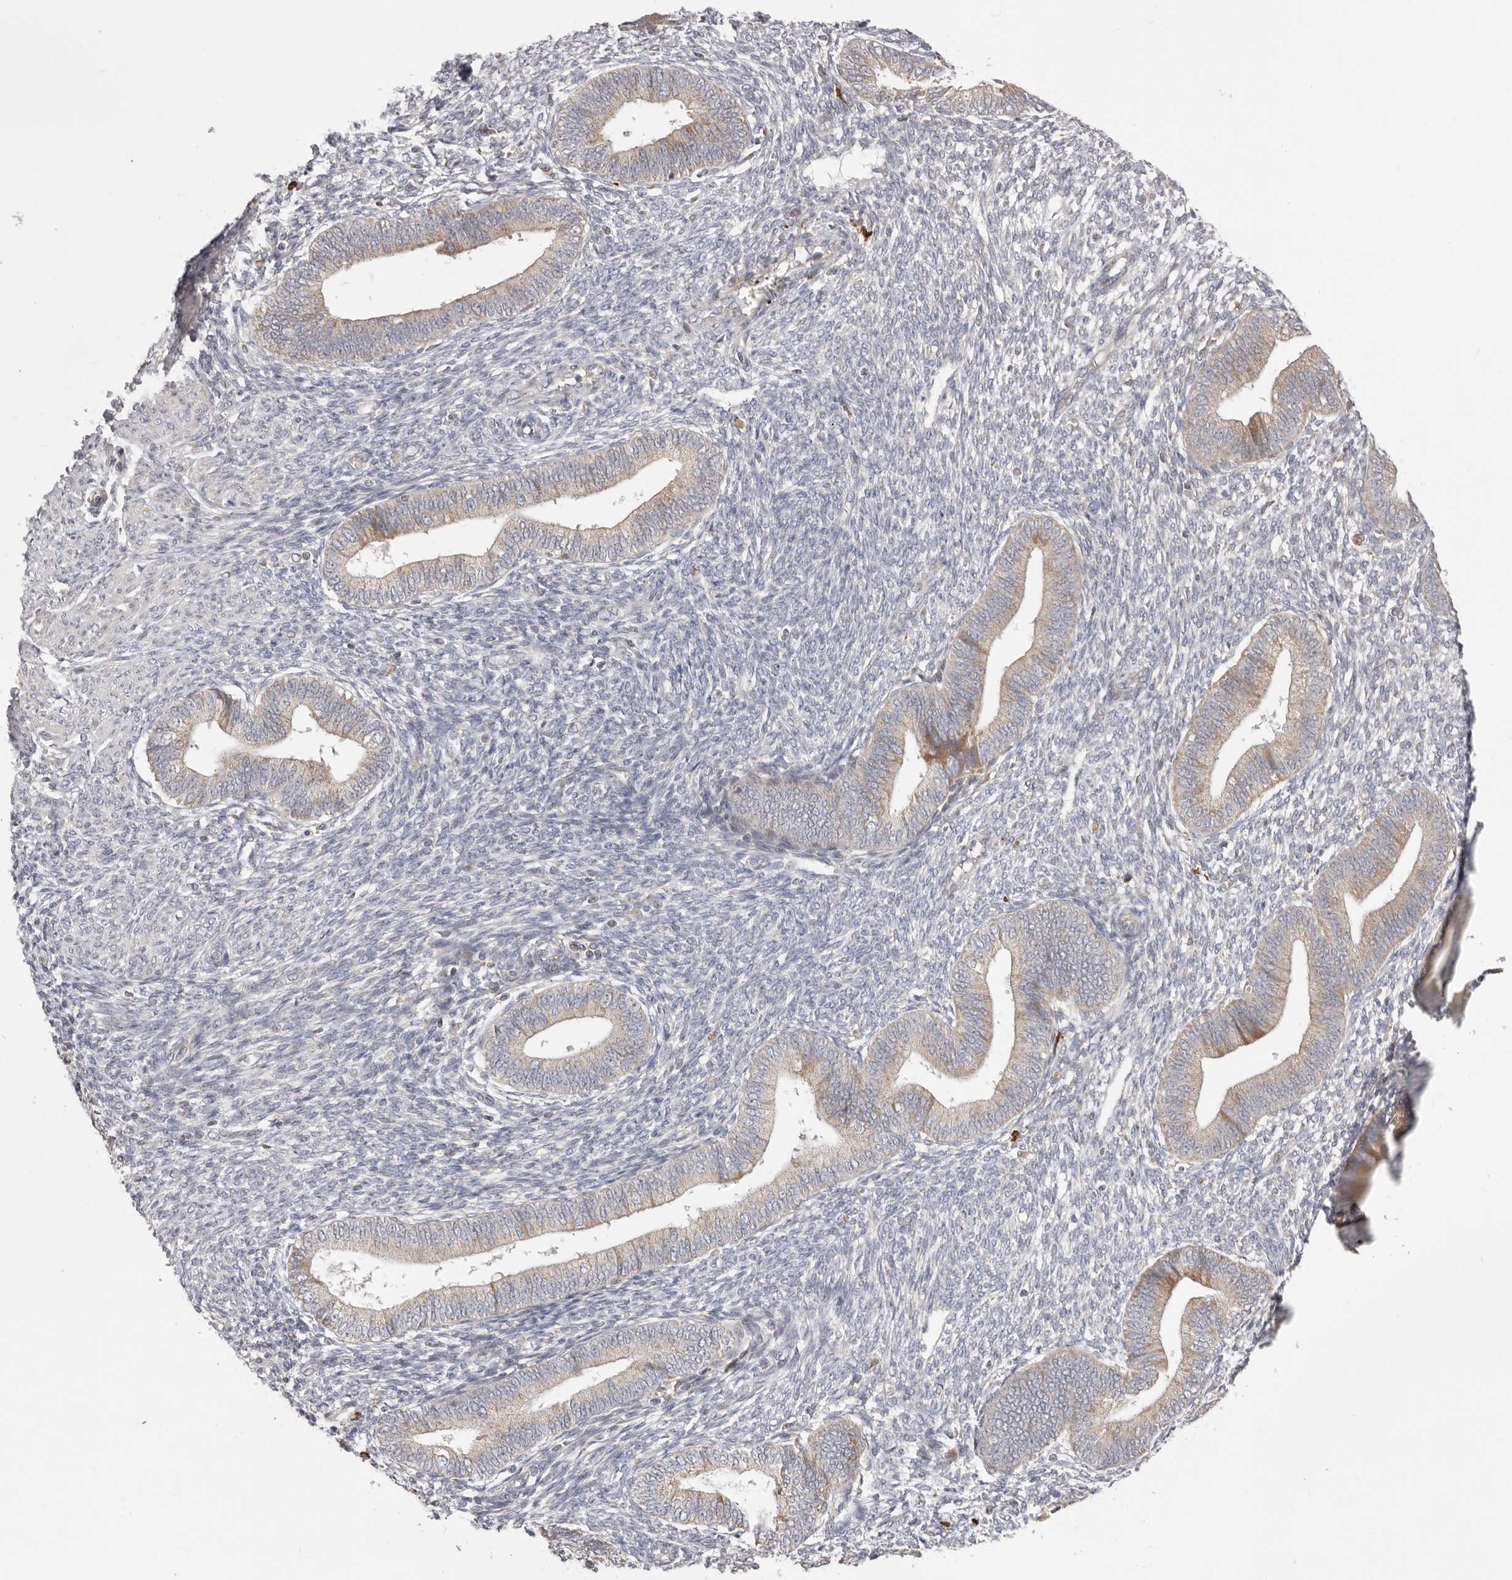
{"staining": {"intensity": "negative", "quantity": "none", "location": "none"}, "tissue": "endometrium", "cell_type": "Cells in endometrial stroma", "image_type": "normal", "snomed": [{"axis": "morphology", "description": "Normal tissue, NOS"}, {"axis": "topography", "description": "Endometrium"}], "caption": "This is a micrograph of IHC staining of normal endometrium, which shows no positivity in cells in endometrial stroma.", "gene": "USH1C", "patient": {"sex": "female", "age": 46}}